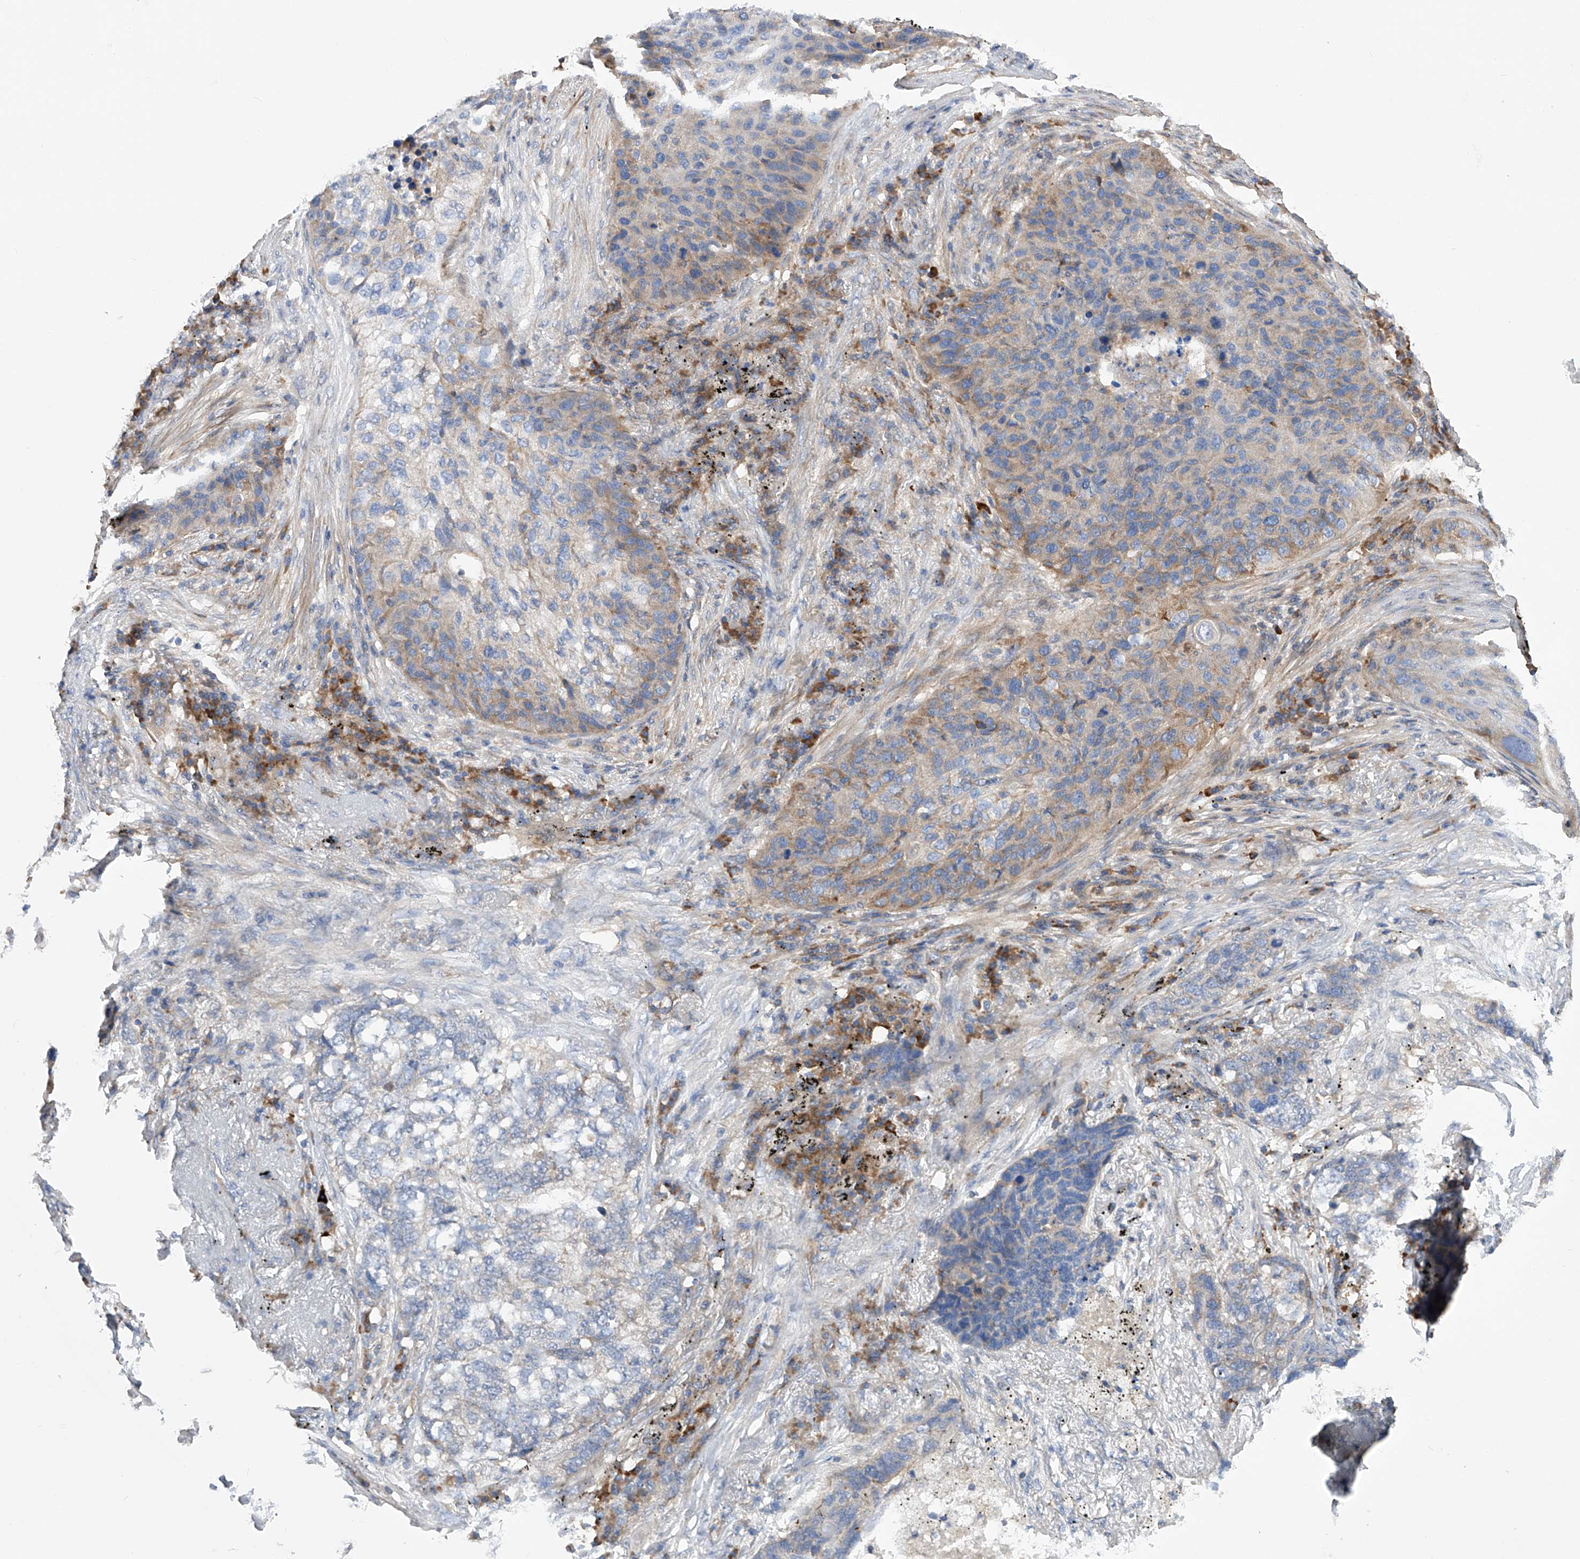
{"staining": {"intensity": "moderate", "quantity": "<25%", "location": "cytoplasmic/membranous"}, "tissue": "lung cancer", "cell_type": "Tumor cells", "image_type": "cancer", "snomed": [{"axis": "morphology", "description": "Squamous cell carcinoma, NOS"}, {"axis": "topography", "description": "Lung"}], "caption": "Lung squamous cell carcinoma tissue displays moderate cytoplasmic/membranous expression in about <25% of tumor cells", "gene": "NFATC4", "patient": {"sex": "female", "age": 63}}